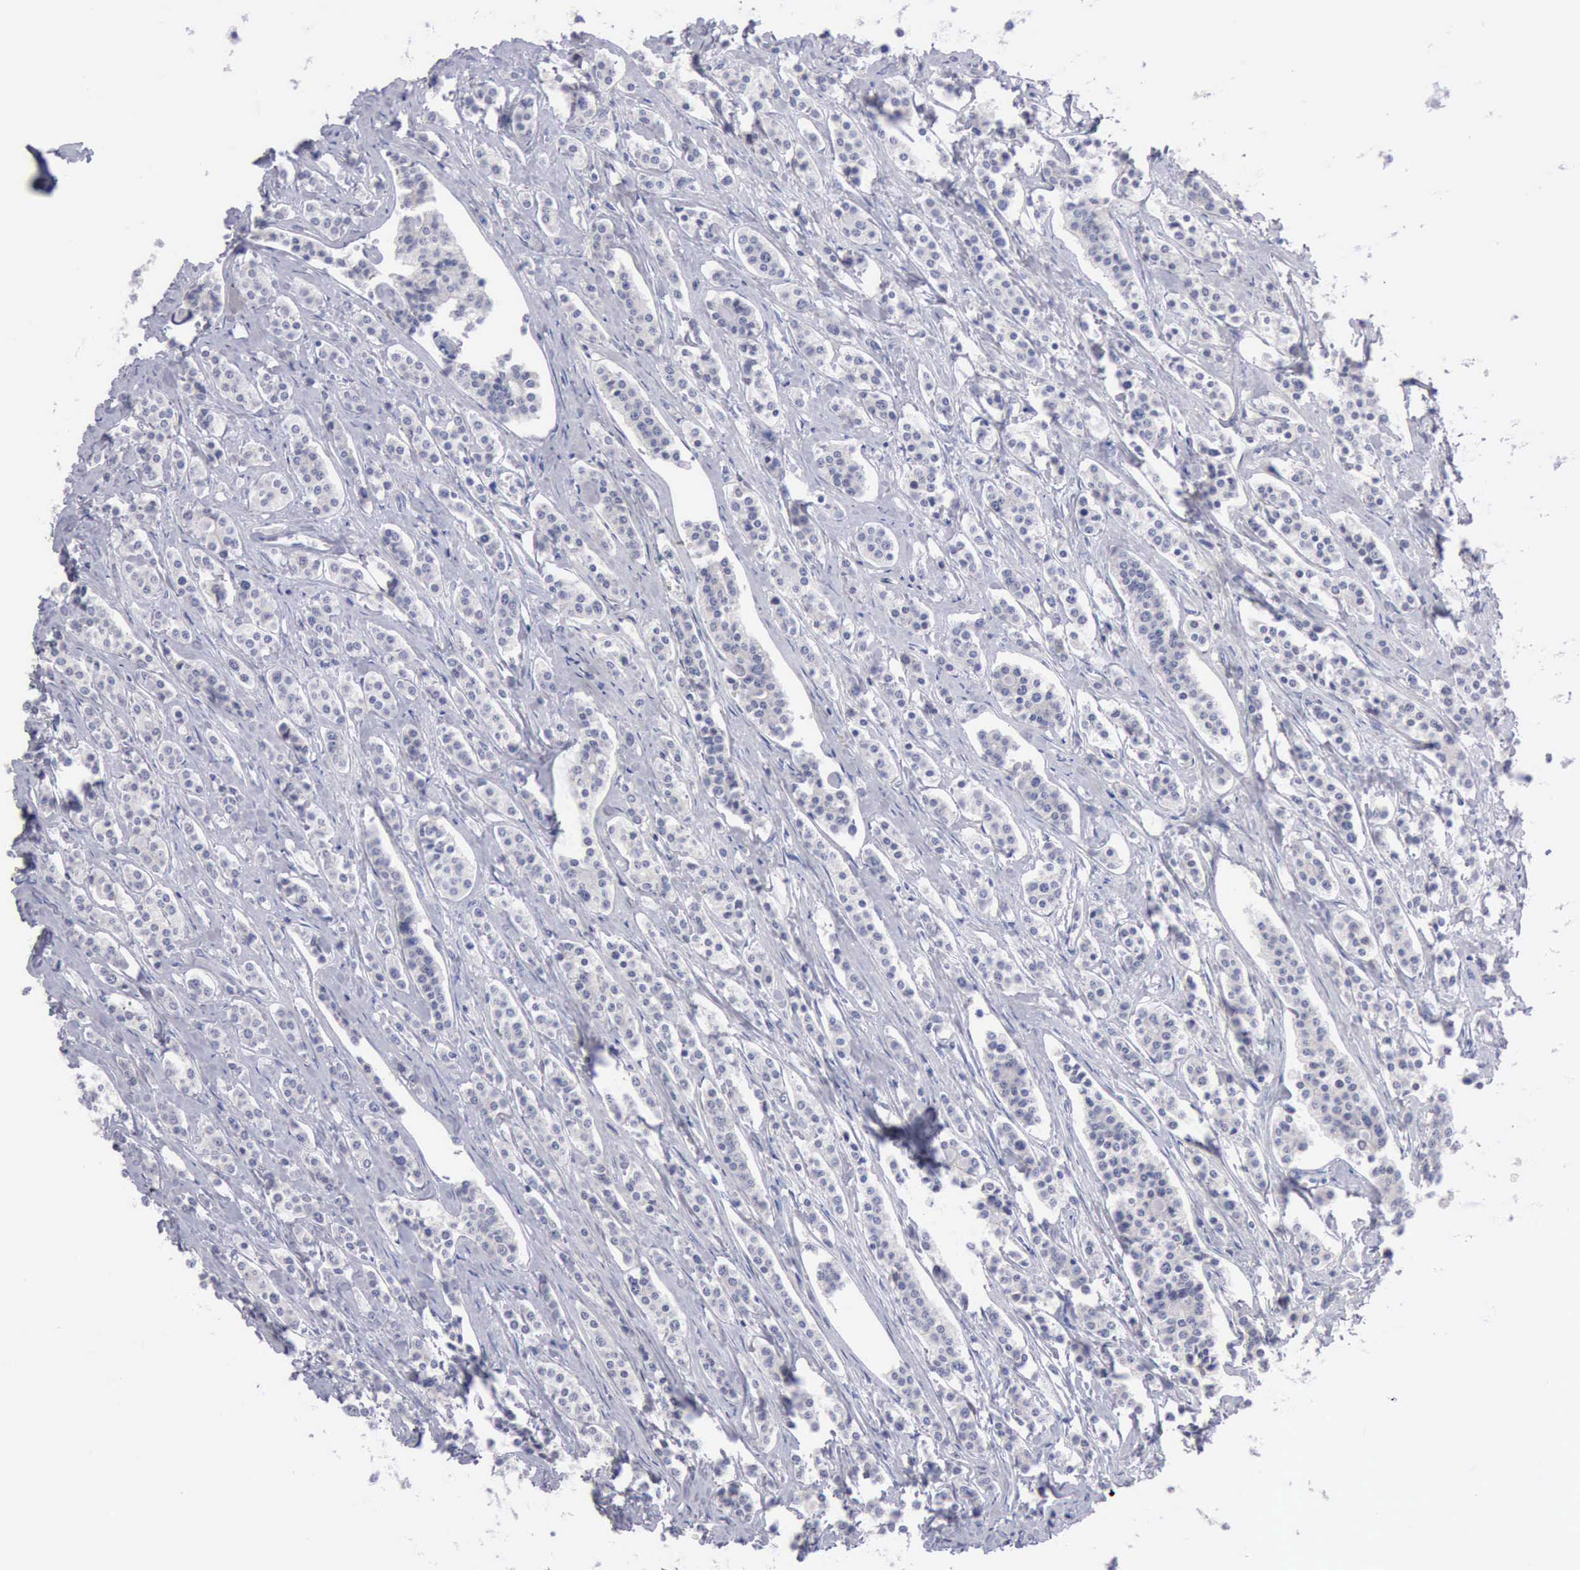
{"staining": {"intensity": "weak", "quantity": "<25%", "location": "cytoplasmic/membranous"}, "tissue": "carcinoid", "cell_type": "Tumor cells", "image_type": "cancer", "snomed": [{"axis": "morphology", "description": "Carcinoid, malignant, NOS"}, {"axis": "topography", "description": "Small intestine"}], "caption": "Immunohistochemistry histopathology image of neoplastic tissue: human malignant carcinoid stained with DAB exhibits no significant protein staining in tumor cells.", "gene": "ANGEL1", "patient": {"sex": "male", "age": 63}}